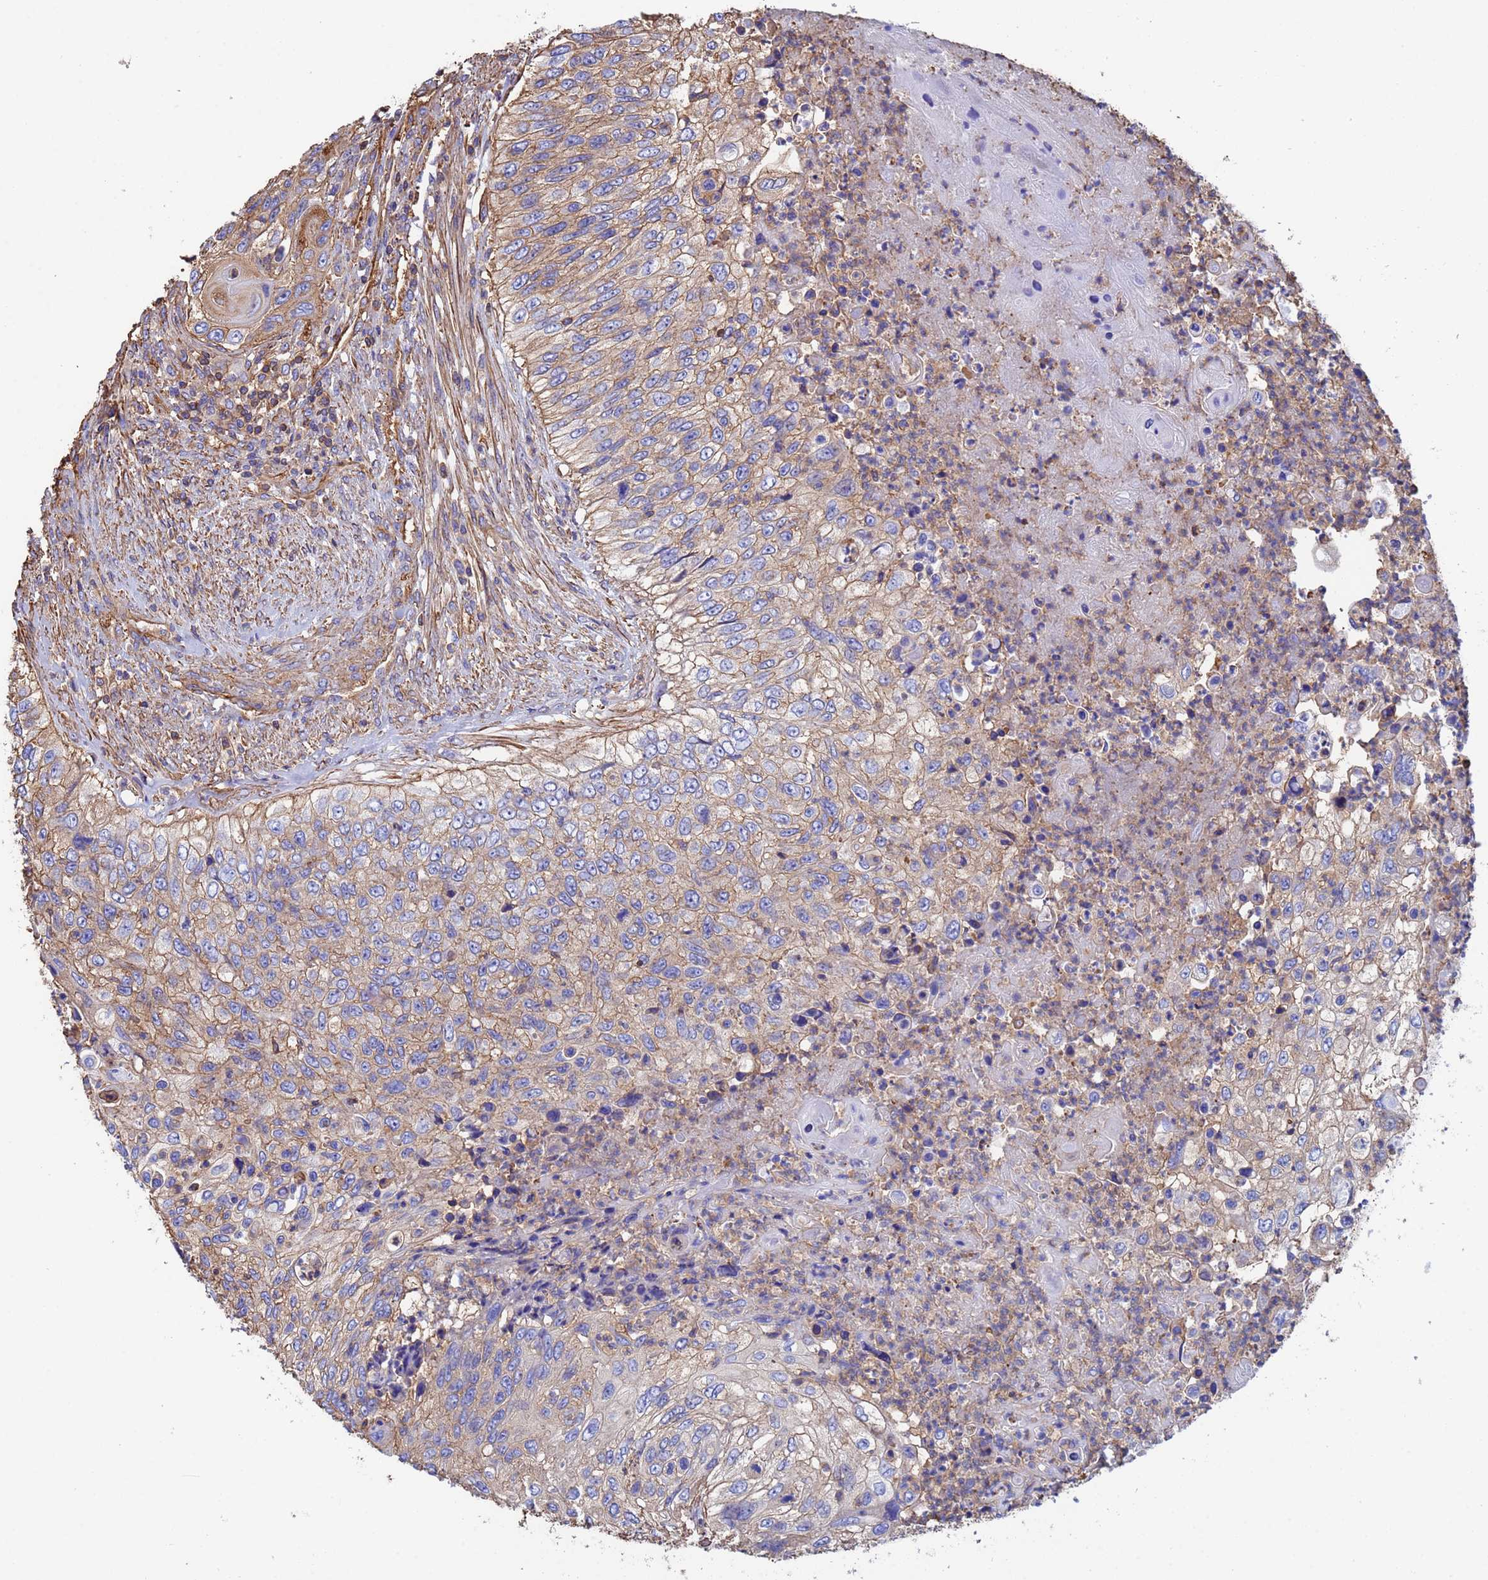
{"staining": {"intensity": "weak", "quantity": ">75%", "location": "cytoplasmic/membranous"}, "tissue": "urothelial cancer", "cell_type": "Tumor cells", "image_type": "cancer", "snomed": [{"axis": "morphology", "description": "Urothelial carcinoma, High grade"}, {"axis": "topography", "description": "Urinary bladder"}], "caption": "Immunohistochemistry (IHC) micrograph of neoplastic tissue: human urothelial cancer stained using immunohistochemistry demonstrates low levels of weak protein expression localized specifically in the cytoplasmic/membranous of tumor cells, appearing as a cytoplasmic/membranous brown color.", "gene": "MYL12A", "patient": {"sex": "female", "age": 60}}